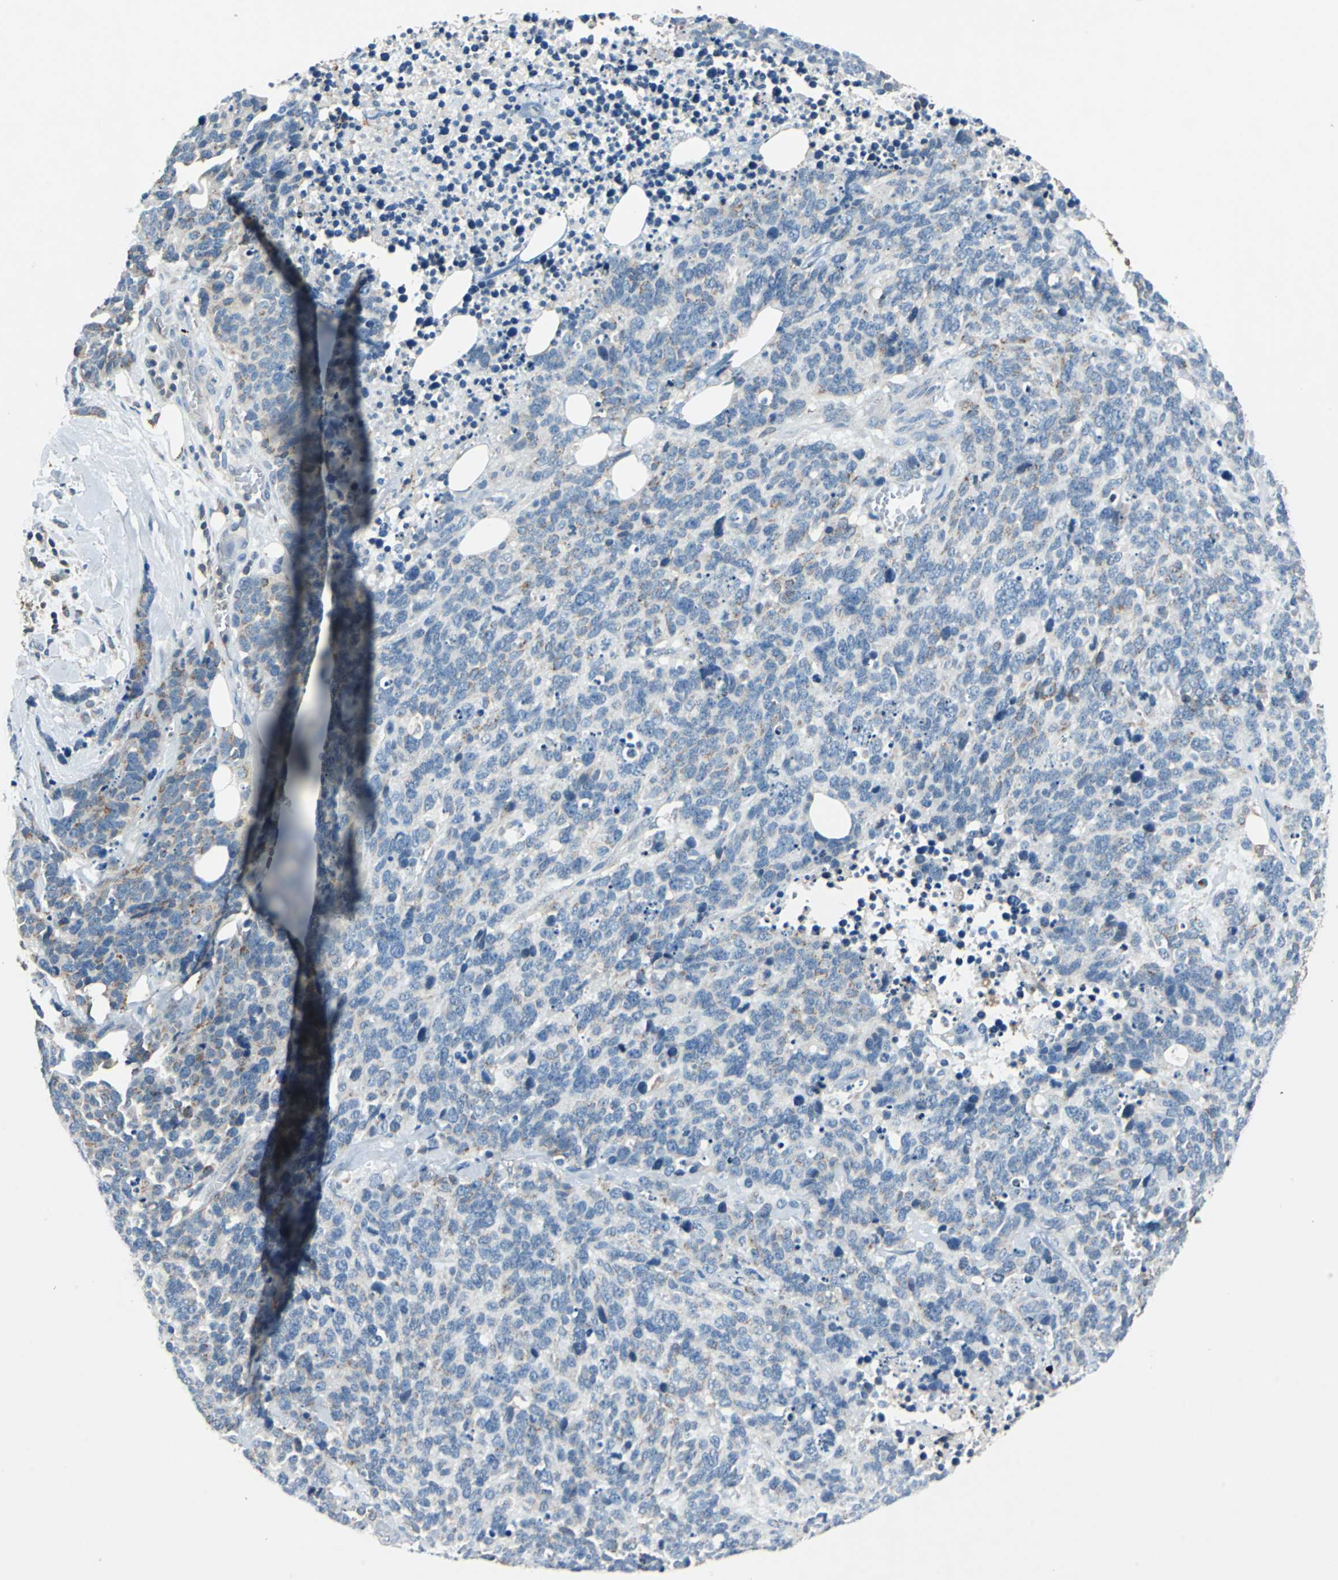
{"staining": {"intensity": "weak", "quantity": "25%-75%", "location": "cytoplasmic/membranous"}, "tissue": "lung cancer", "cell_type": "Tumor cells", "image_type": "cancer", "snomed": [{"axis": "morphology", "description": "Neoplasm, malignant, NOS"}, {"axis": "topography", "description": "Lung"}], "caption": "This is a micrograph of immunohistochemistry (IHC) staining of lung cancer (malignant neoplasm), which shows weak staining in the cytoplasmic/membranous of tumor cells.", "gene": "SLC19A2", "patient": {"sex": "female", "age": 58}}